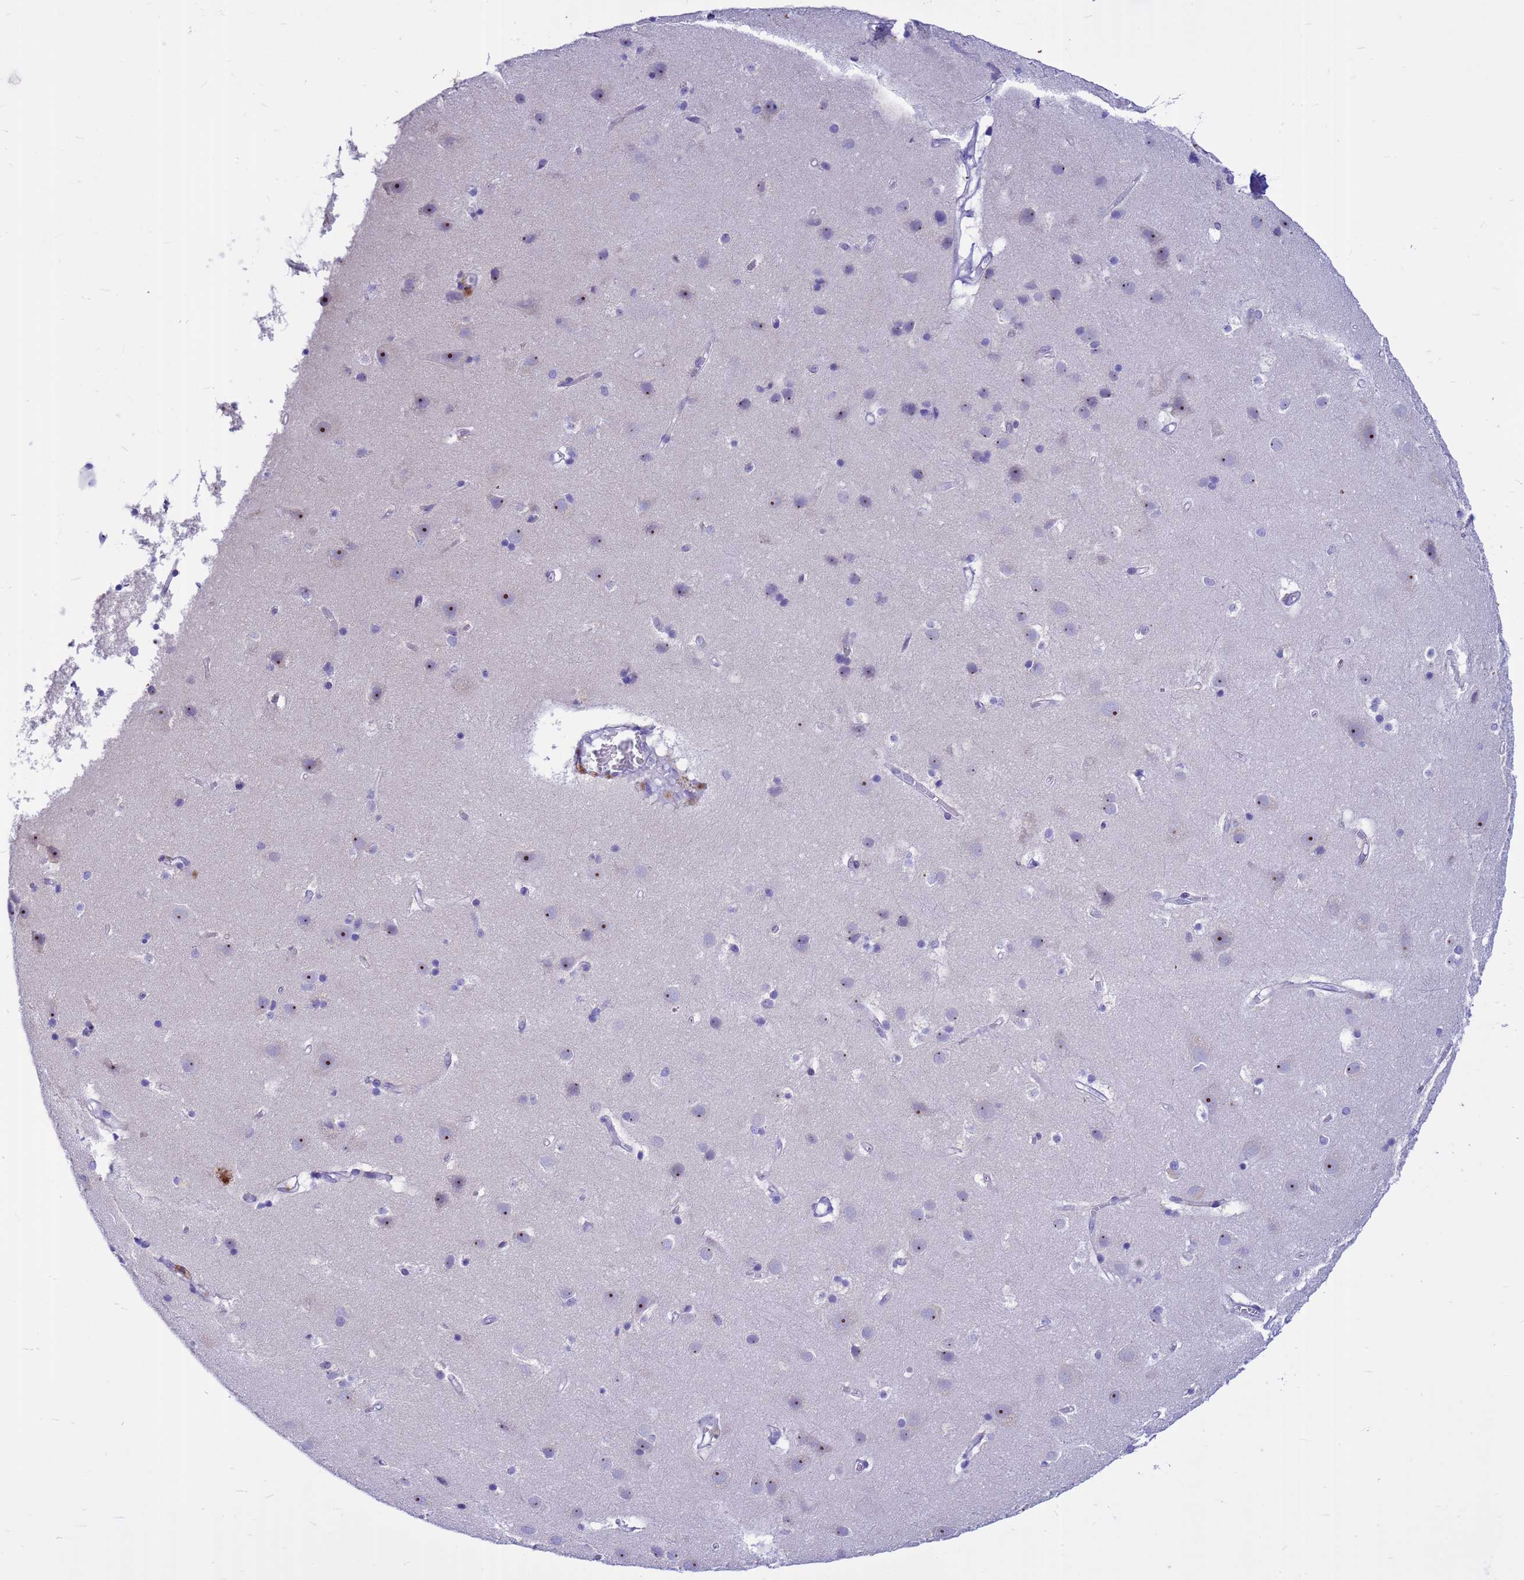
{"staining": {"intensity": "negative", "quantity": "none", "location": "none"}, "tissue": "cerebral cortex", "cell_type": "Endothelial cells", "image_type": "normal", "snomed": [{"axis": "morphology", "description": "Normal tissue, NOS"}, {"axis": "topography", "description": "Cerebral cortex"}], "caption": "The micrograph reveals no significant positivity in endothelial cells of cerebral cortex.", "gene": "DMRTC2", "patient": {"sex": "male", "age": 54}}